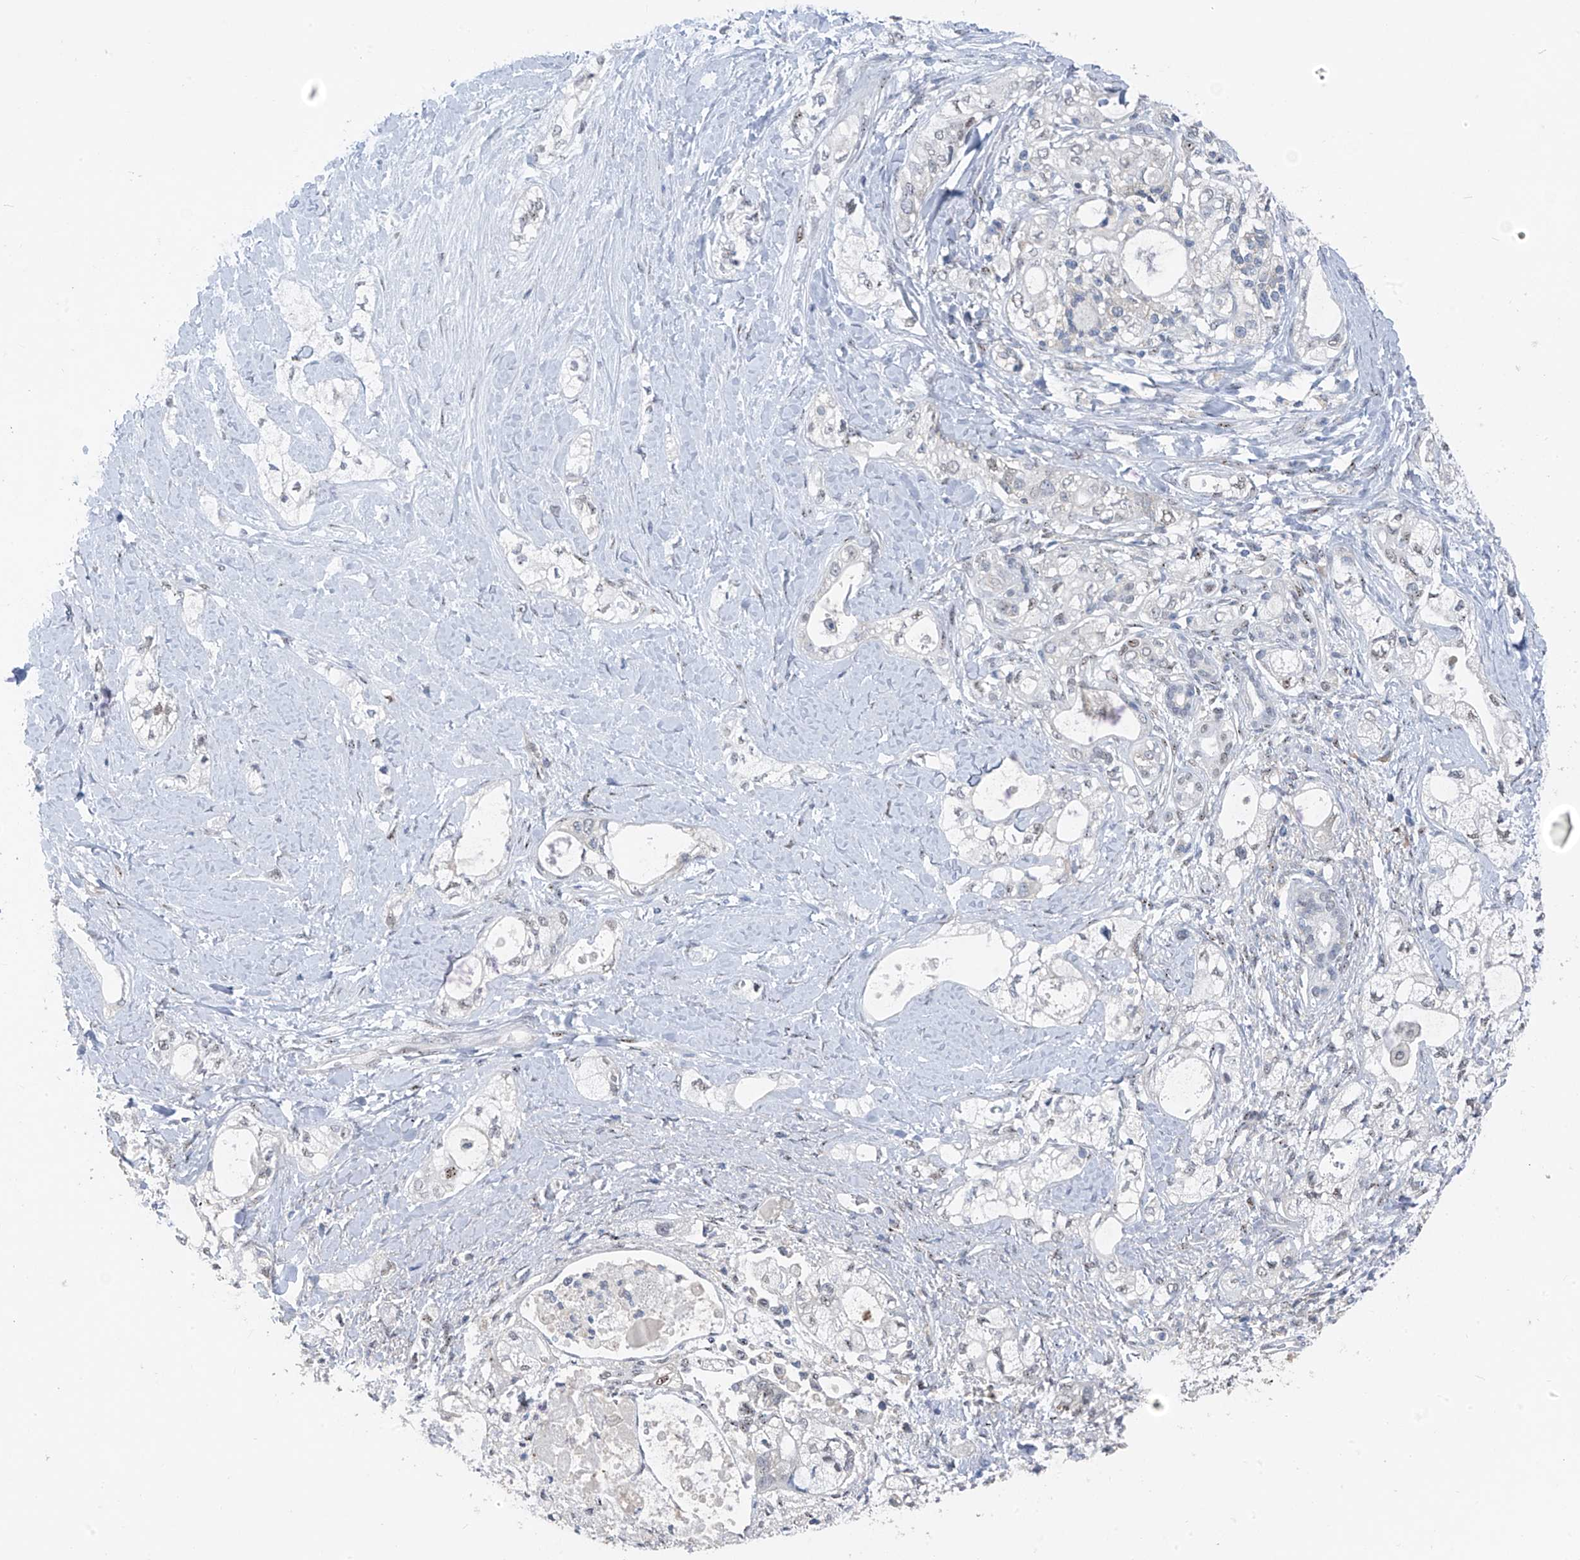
{"staining": {"intensity": "negative", "quantity": "none", "location": "none"}, "tissue": "pancreatic cancer", "cell_type": "Tumor cells", "image_type": "cancer", "snomed": [{"axis": "morphology", "description": "Adenocarcinoma, NOS"}, {"axis": "topography", "description": "Pancreas"}], "caption": "High magnification brightfield microscopy of pancreatic cancer stained with DAB (3,3'-diaminobenzidine) (brown) and counterstained with hematoxylin (blue): tumor cells show no significant expression.", "gene": "RPL4", "patient": {"sex": "male", "age": 70}}